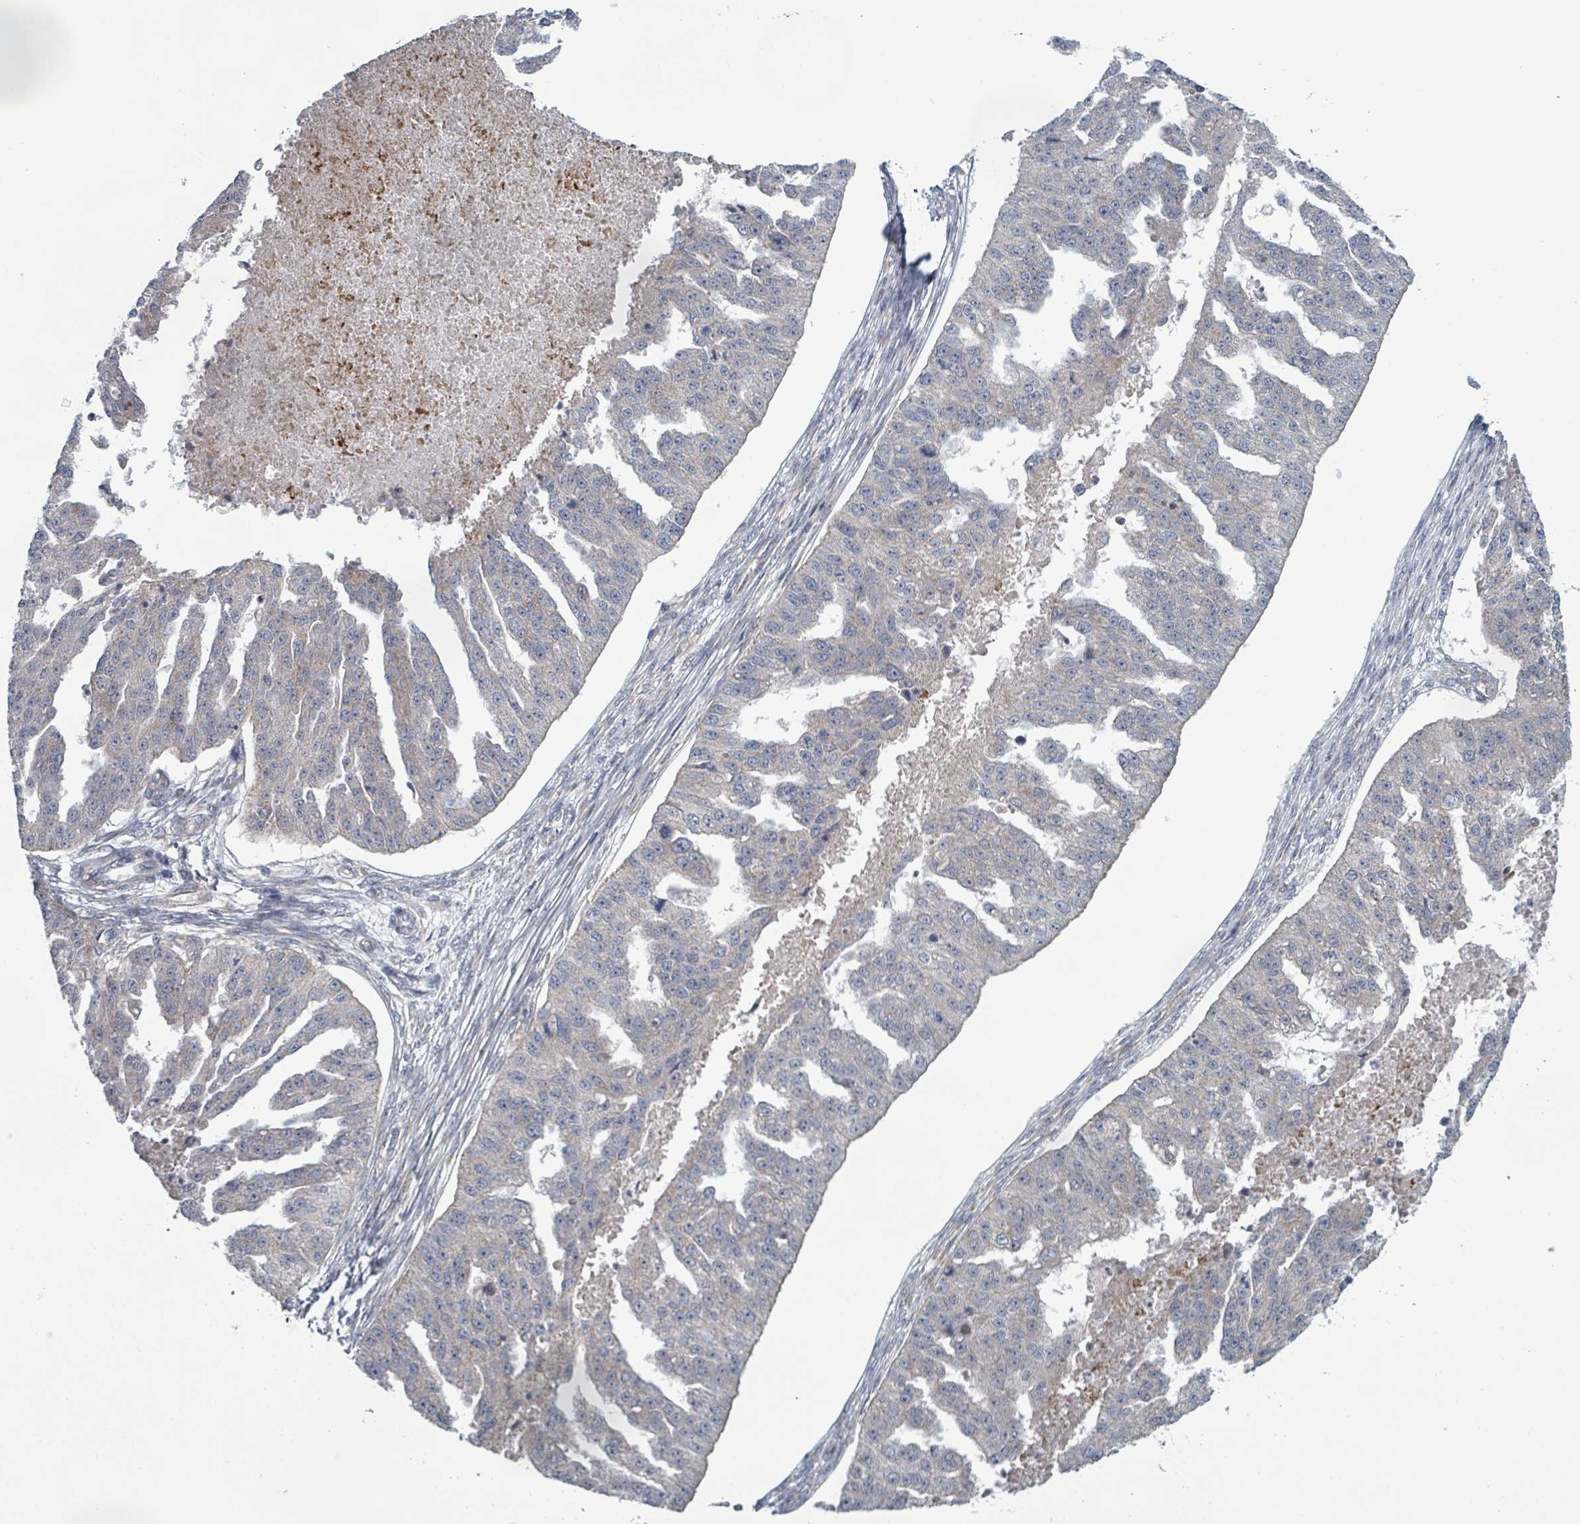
{"staining": {"intensity": "negative", "quantity": "none", "location": "none"}, "tissue": "ovarian cancer", "cell_type": "Tumor cells", "image_type": "cancer", "snomed": [{"axis": "morphology", "description": "Cystadenocarcinoma, serous, NOS"}, {"axis": "topography", "description": "Ovary"}], "caption": "Human ovarian cancer (serous cystadenocarcinoma) stained for a protein using immunohistochemistry demonstrates no positivity in tumor cells.", "gene": "FKBP1A", "patient": {"sex": "female", "age": 58}}